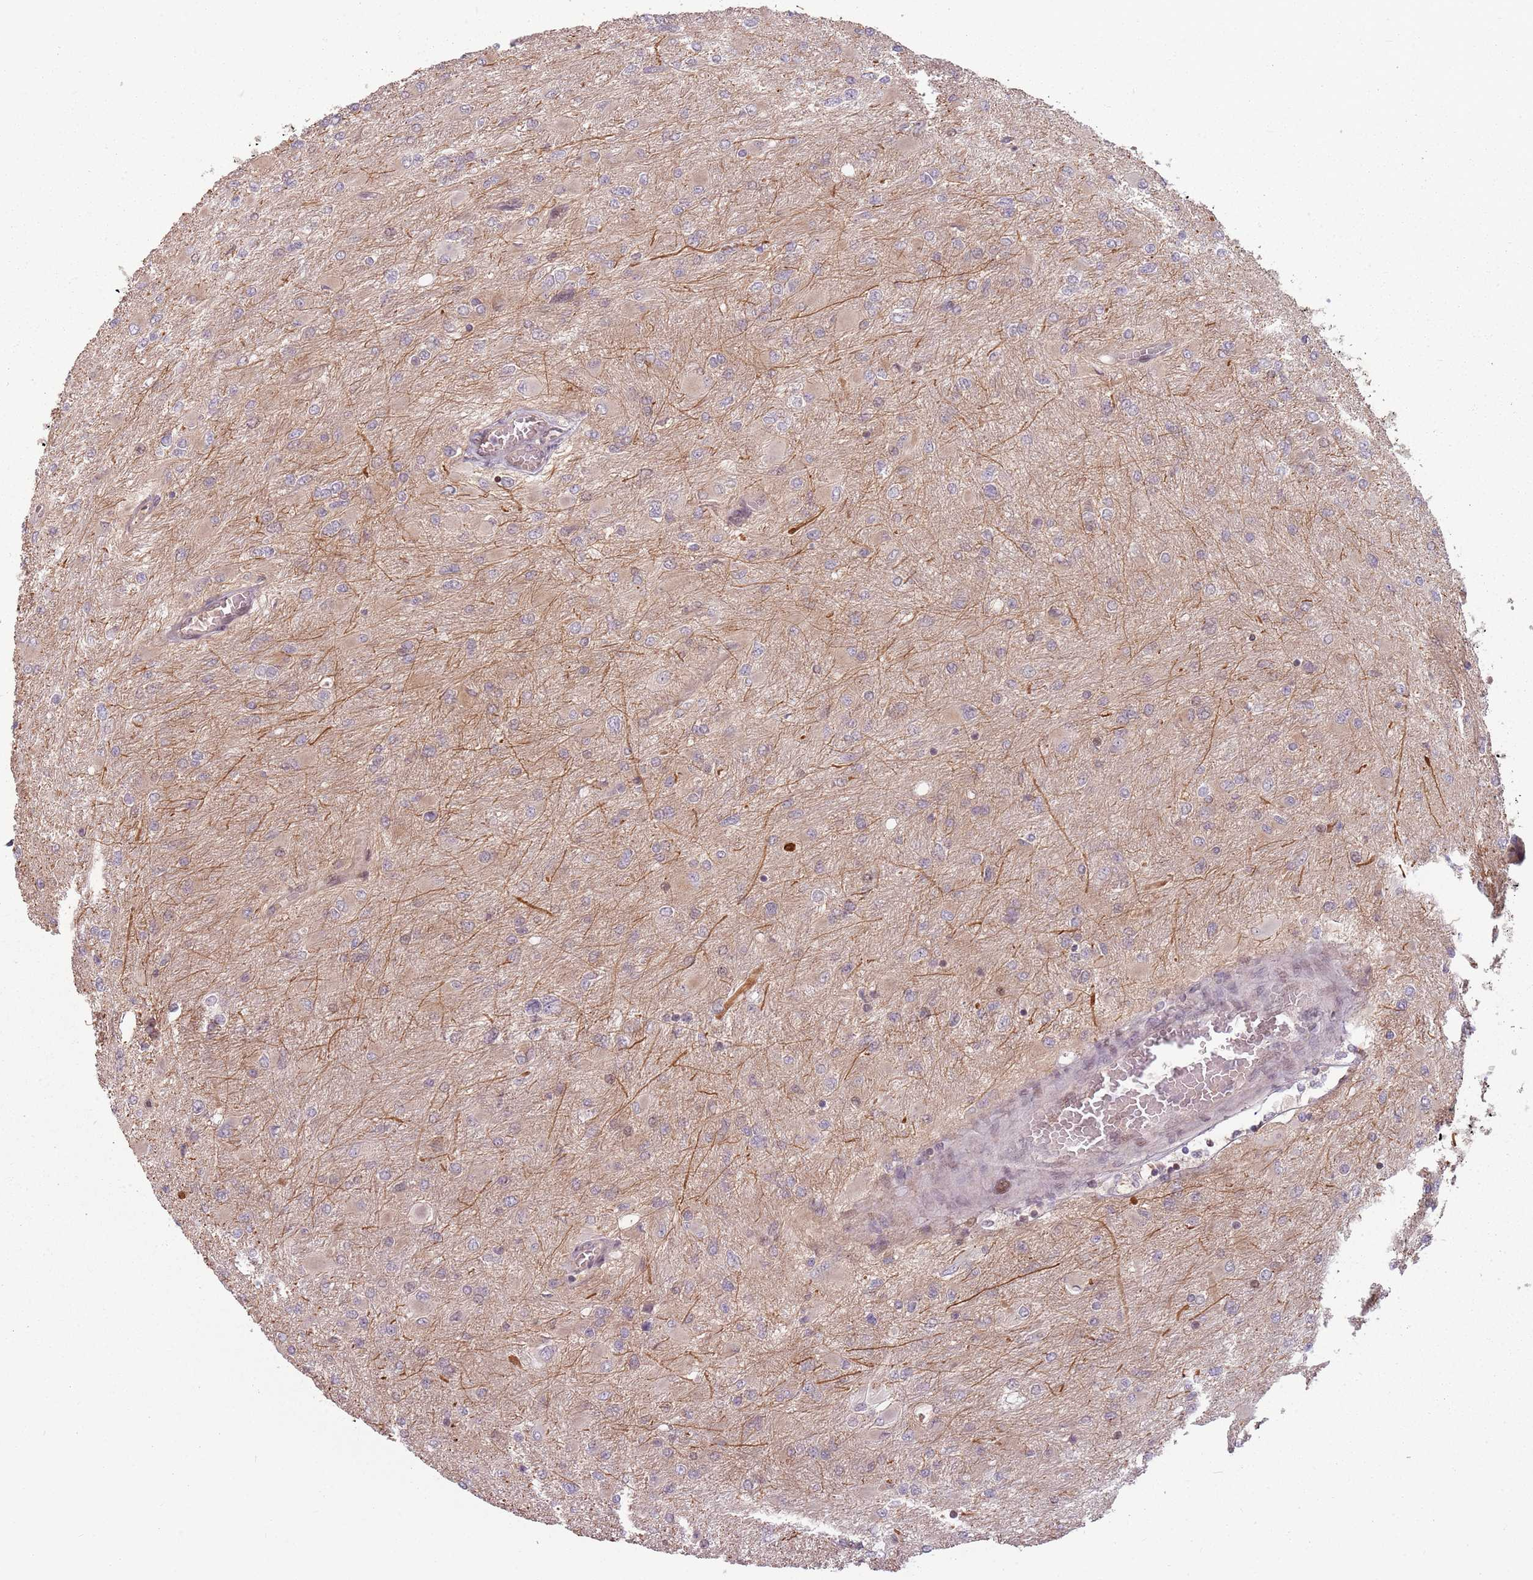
{"staining": {"intensity": "negative", "quantity": "none", "location": "none"}, "tissue": "glioma", "cell_type": "Tumor cells", "image_type": "cancer", "snomed": [{"axis": "morphology", "description": "Glioma, malignant, High grade"}, {"axis": "topography", "description": "Cerebral cortex"}], "caption": "This micrograph is of malignant glioma (high-grade) stained with immunohistochemistry (IHC) to label a protein in brown with the nuclei are counter-stained blue. There is no positivity in tumor cells.", "gene": "ADGRG1", "patient": {"sex": "female", "age": 36}}